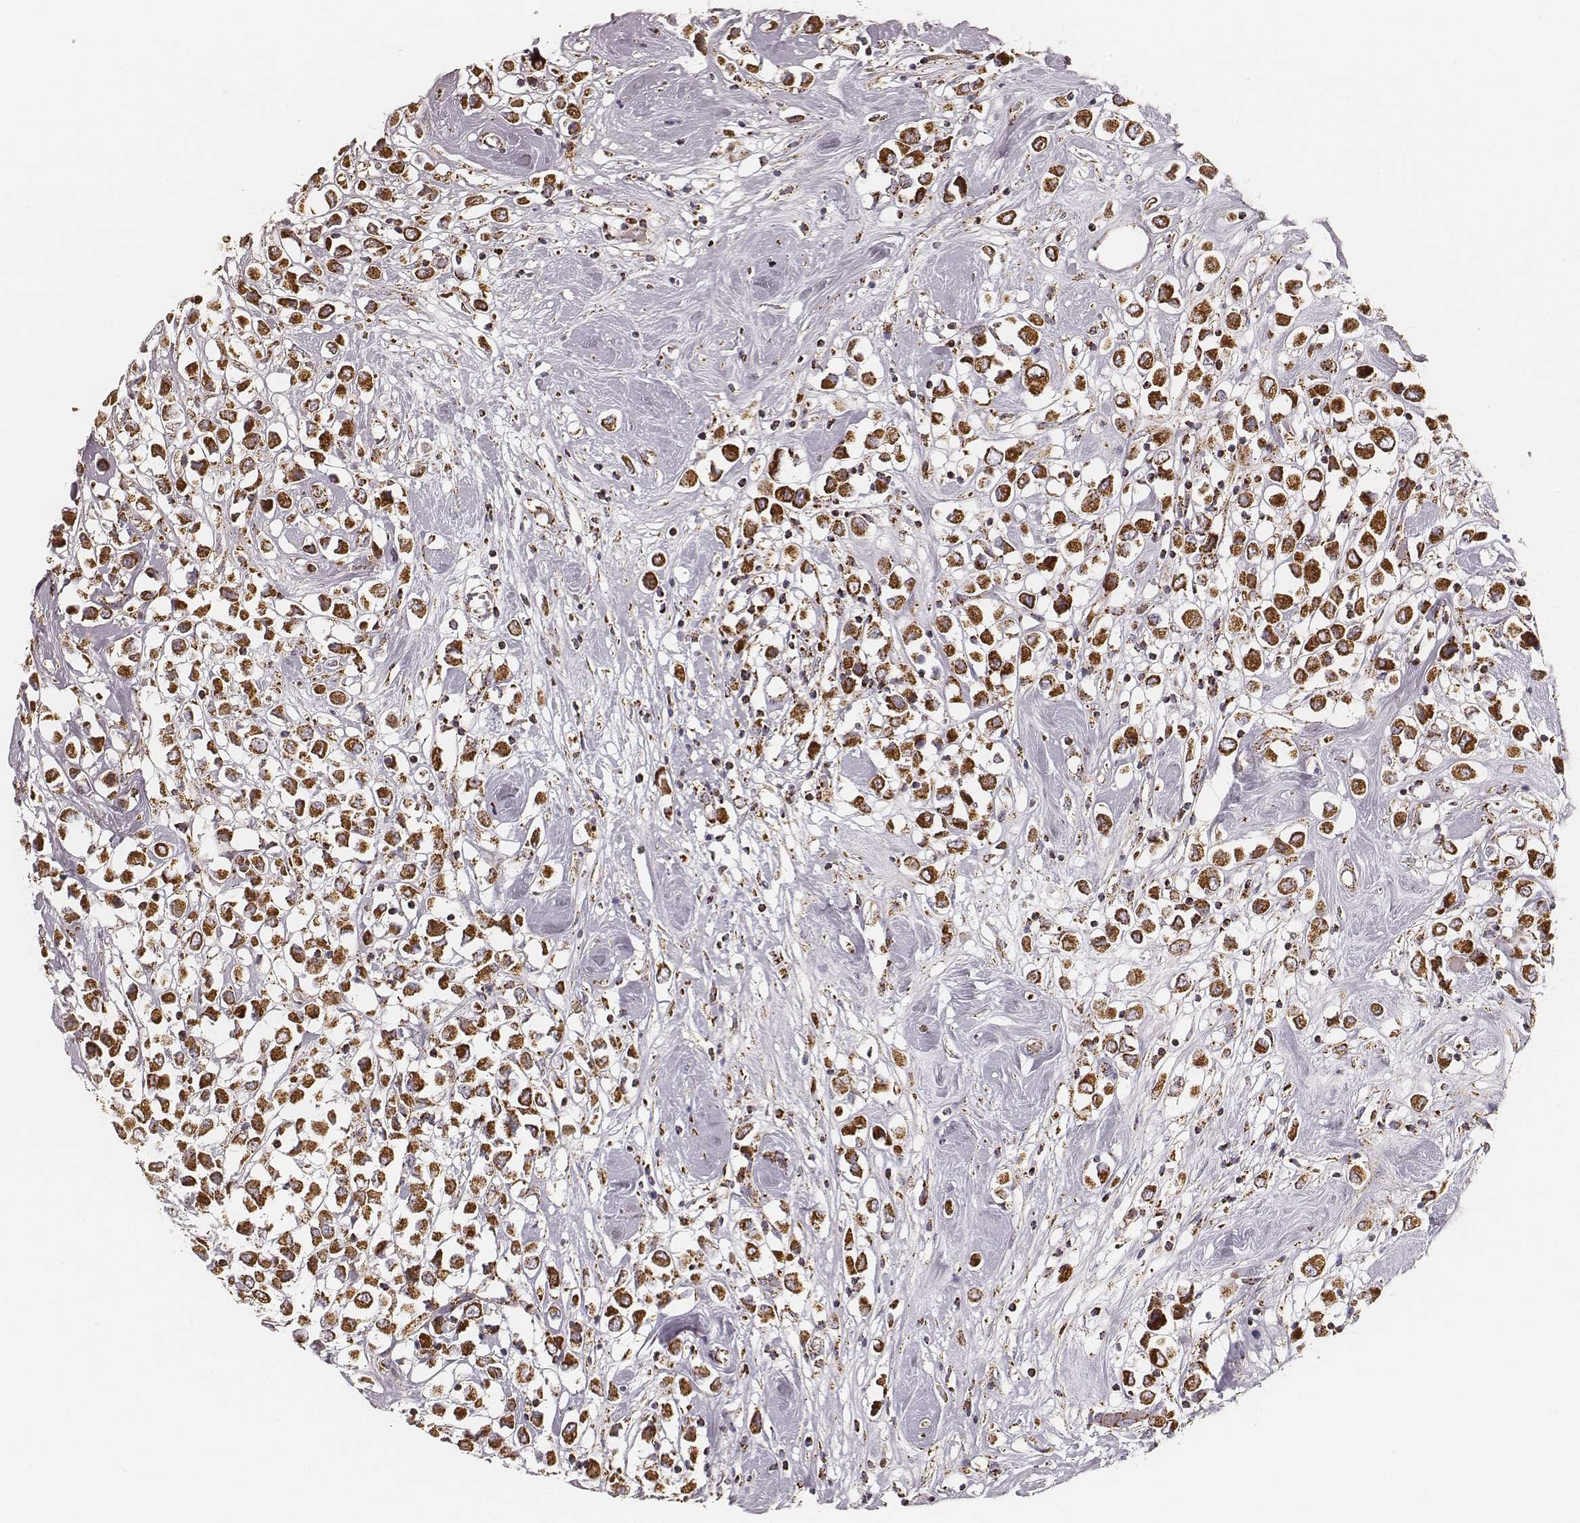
{"staining": {"intensity": "strong", "quantity": ">75%", "location": "cytoplasmic/membranous"}, "tissue": "breast cancer", "cell_type": "Tumor cells", "image_type": "cancer", "snomed": [{"axis": "morphology", "description": "Duct carcinoma"}, {"axis": "topography", "description": "Breast"}], "caption": "An image of human breast cancer (infiltrating ductal carcinoma) stained for a protein reveals strong cytoplasmic/membranous brown staining in tumor cells. Ihc stains the protein of interest in brown and the nuclei are stained blue.", "gene": "CS", "patient": {"sex": "female", "age": 61}}